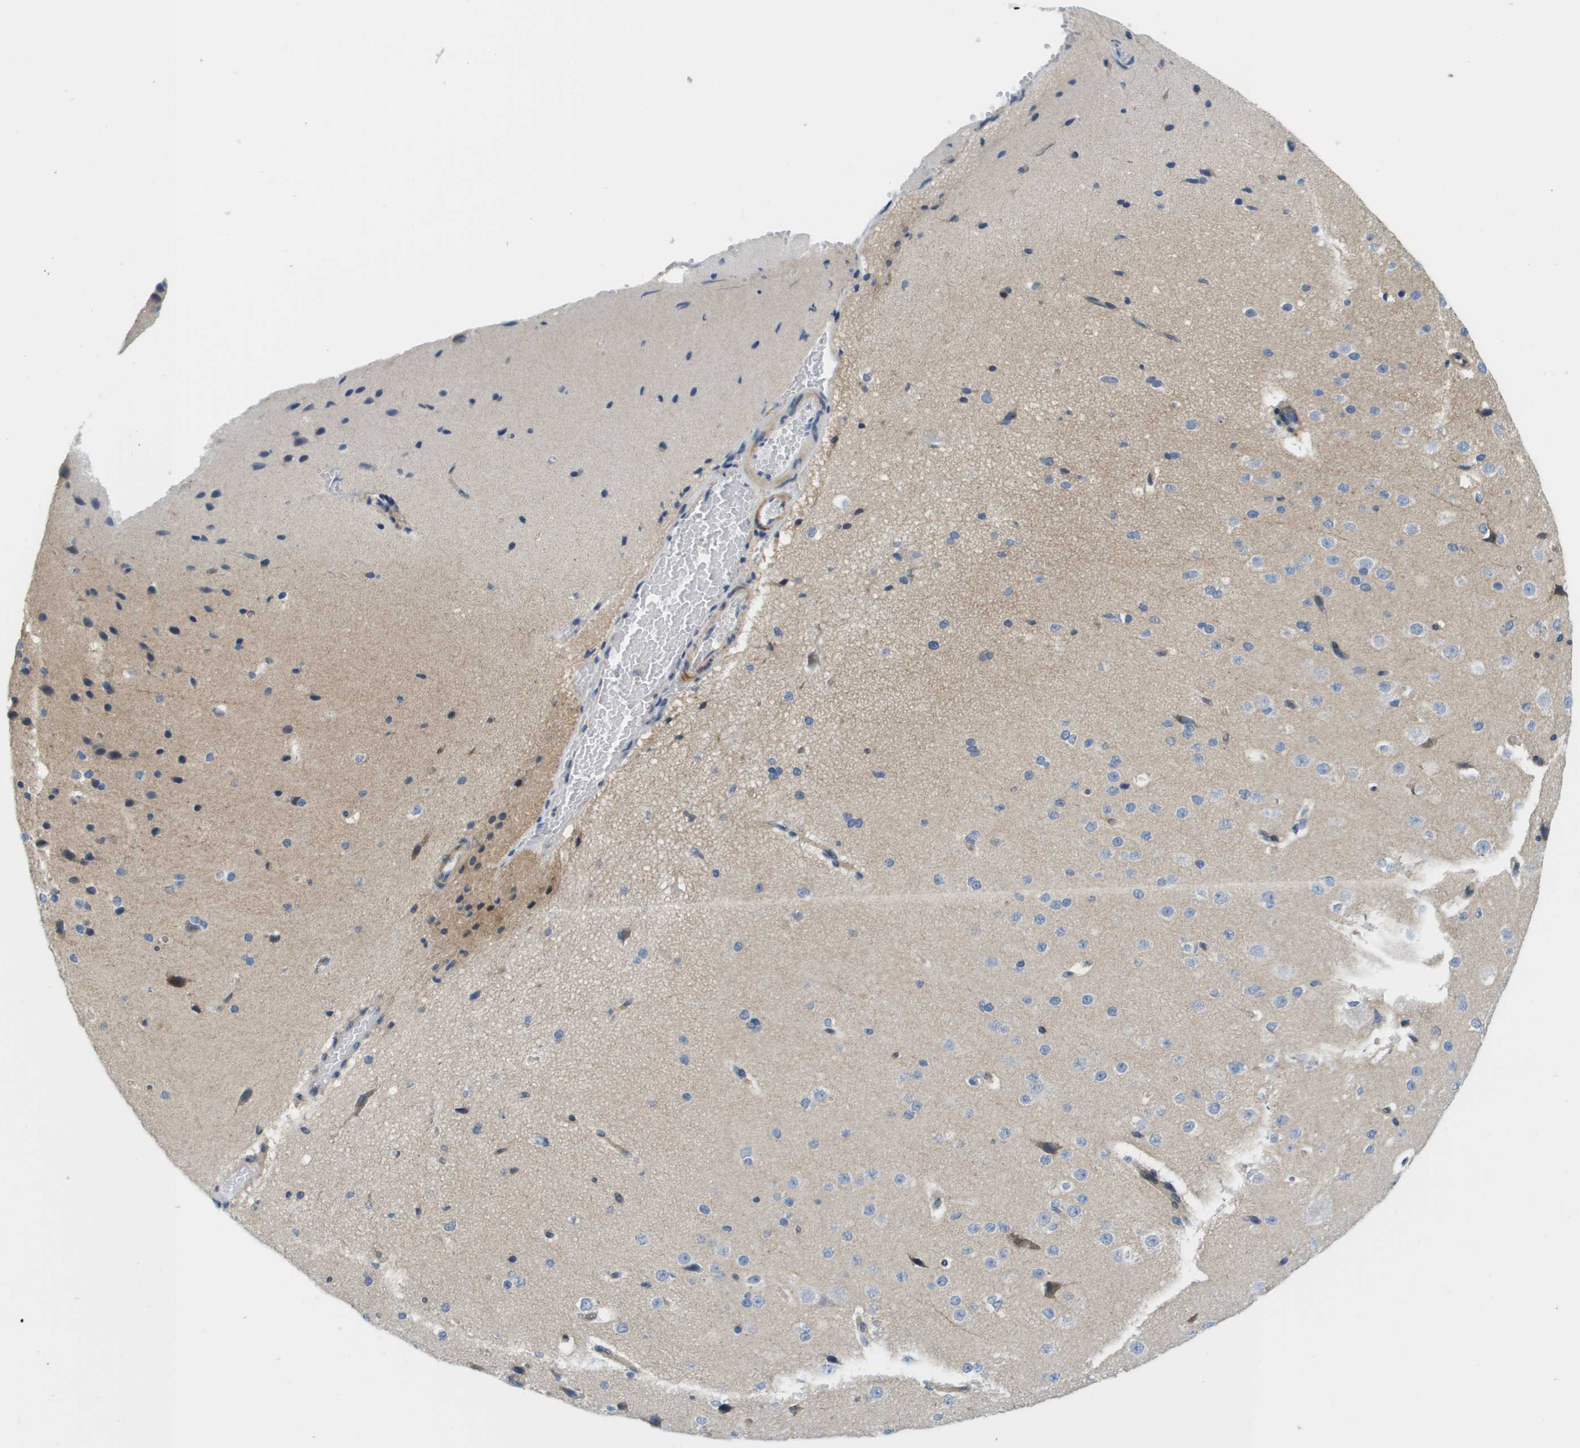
{"staining": {"intensity": "negative", "quantity": "none", "location": "none"}, "tissue": "cerebral cortex", "cell_type": "Endothelial cells", "image_type": "normal", "snomed": [{"axis": "morphology", "description": "Normal tissue, NOS"}, {"axis": "morphology", "description": "Developmental malformation"}, {"axis": "topography", "description": "Cerebral cortex"}], "caption": "An IHC image of unremarkable cerebral cortex is shown. There is no staining in endothelial cells of cerebral cortex. The staining is performed using DAB (3,3'-diaminobenzidine) brown chromogen with nuclei counter-stained in using hematoxylin.", "gene": "KRT23", "patient": {"sex": "female", "age": 30}}